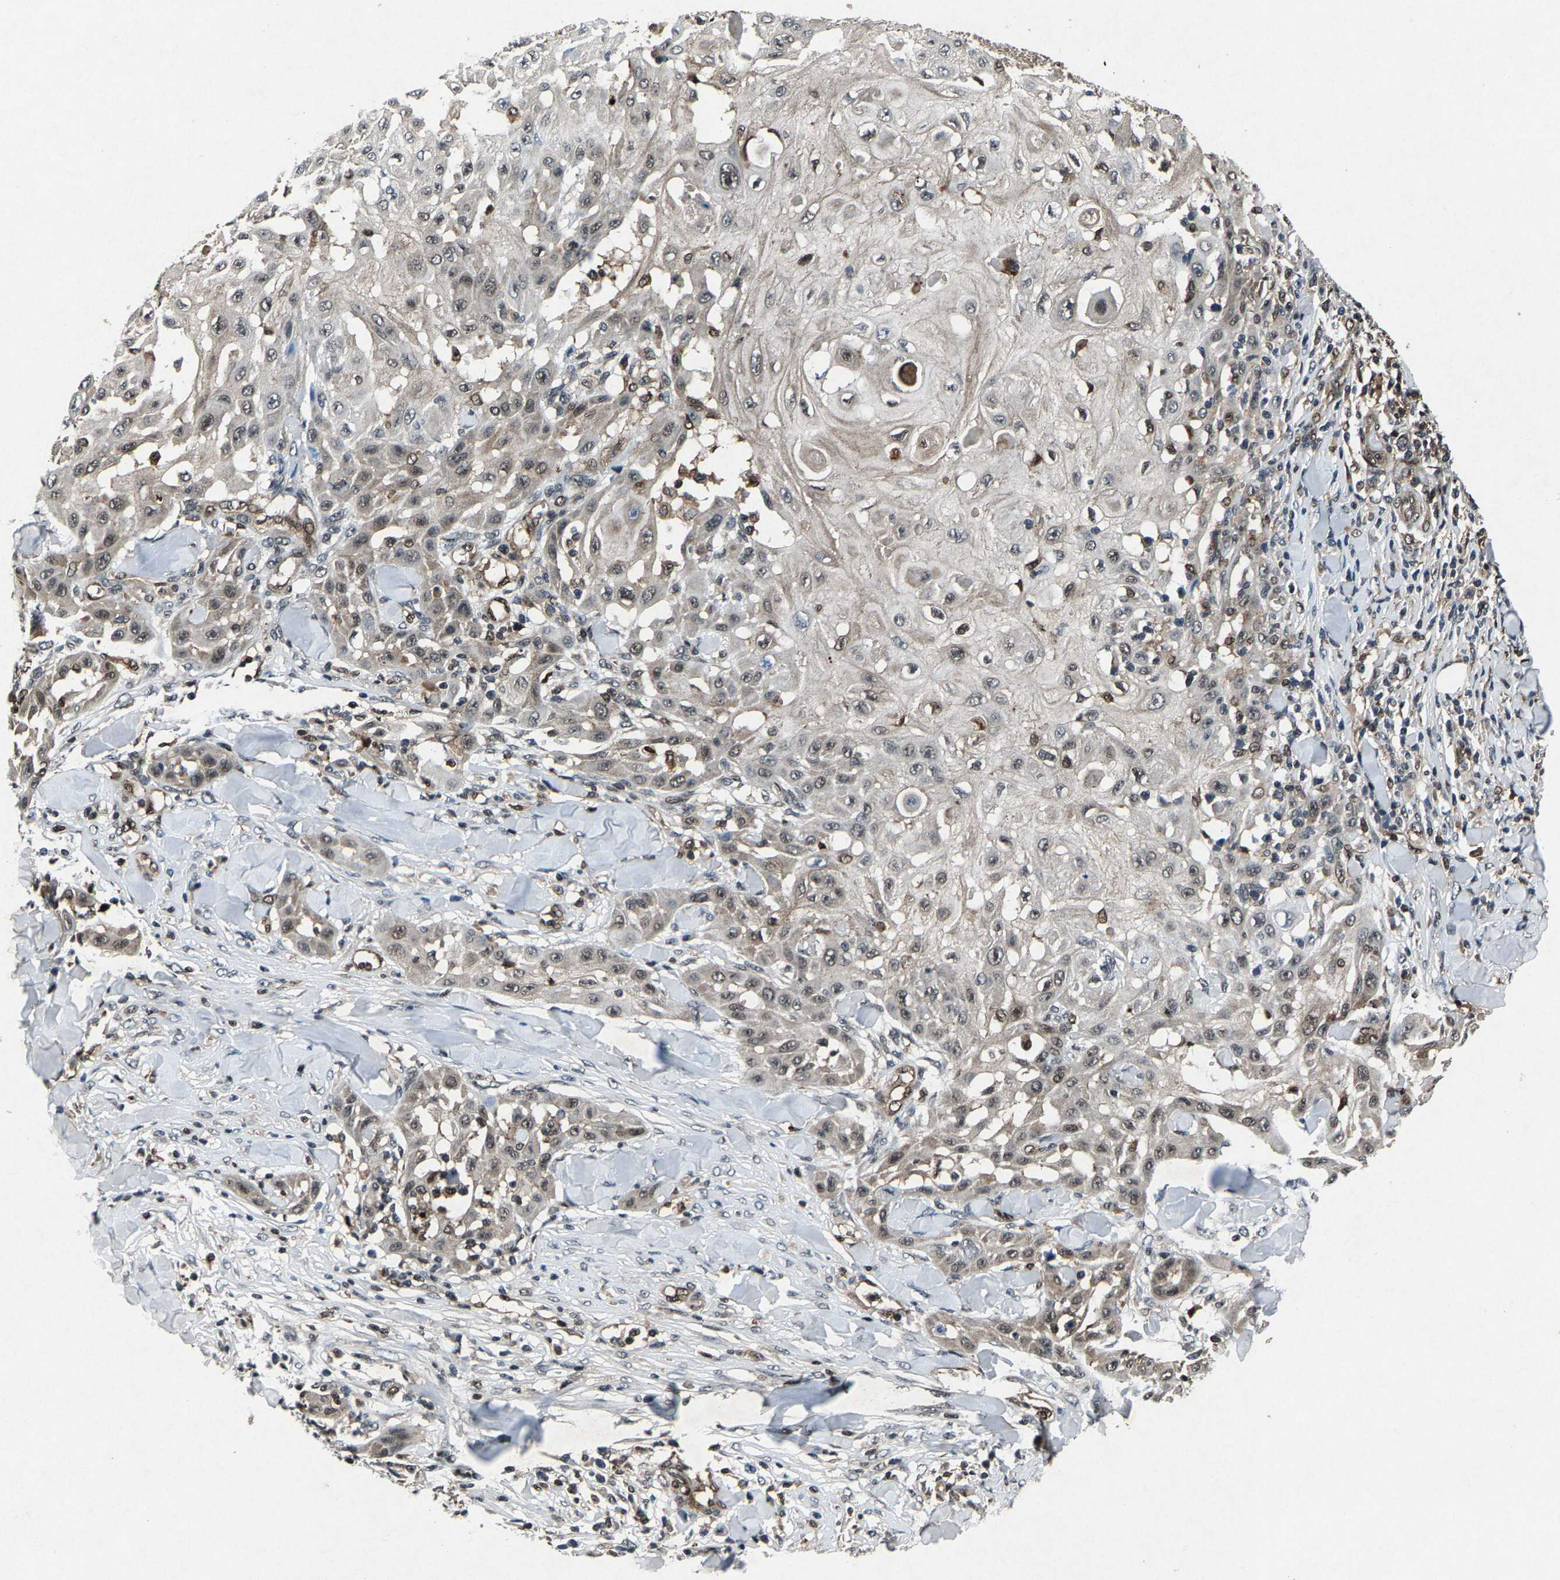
{"staining": {"intensity": "moderate", "quantity": ">75%", "location": "nuclear"}, "tissue": "skin cancer", "cell_type": "Tumor cells", "image_type": "cancer", "snomed": [{"axis": "morphology", "description": "Squamous cell carcinoma, NOS"}, {"axis": "topography", "description": "Skin"}], "caption": "Skin cancer stained for a protein (brown) shows moderate nuclear positive expression in about >75% of tumor cells.", "gene": "ATXN3", "patient": {"sex": "male", "age": 24}}